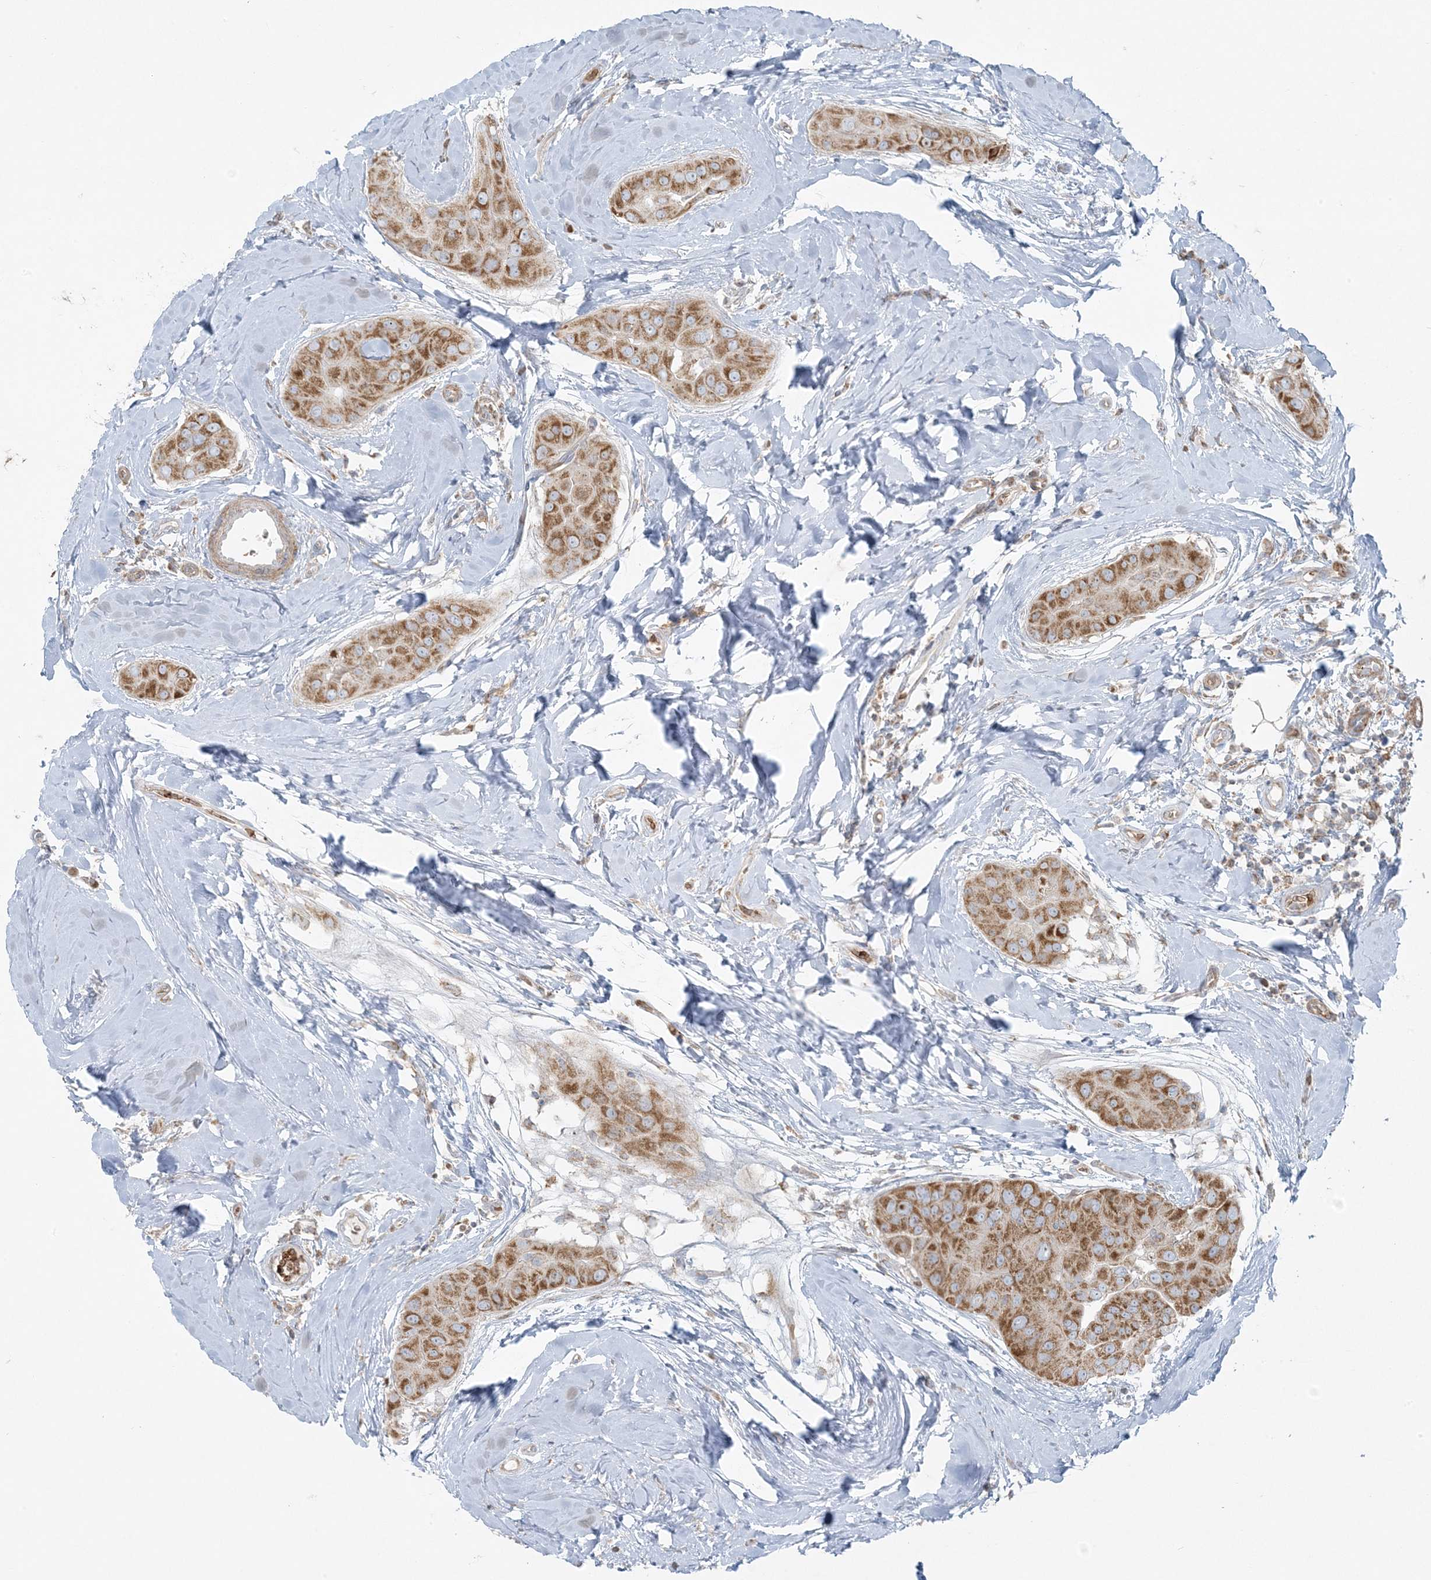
{"staining": {"intensity": "moderate", "quantity": ">75%", "location": "cytoplasmic/membranous"}, "tissue": "thyroid cancer", "cell_type": "Tumor cells", "image_type": "cancer", "snomed": [{"axis": "morphology", "description": "Papillary adenocarcinoma, NOS"}, {"axis": "topography", "description": "Thyroid gland"}], "caption": "This image displays immunohistochemistry staining of thyroid papillary adenocarcinoma, with medium moderate cytoplasmic/membranous expression in approximately >75% of tumor cells.", "gene": "PIK3R4", "patient": {"sex": "male", "age": 33}}